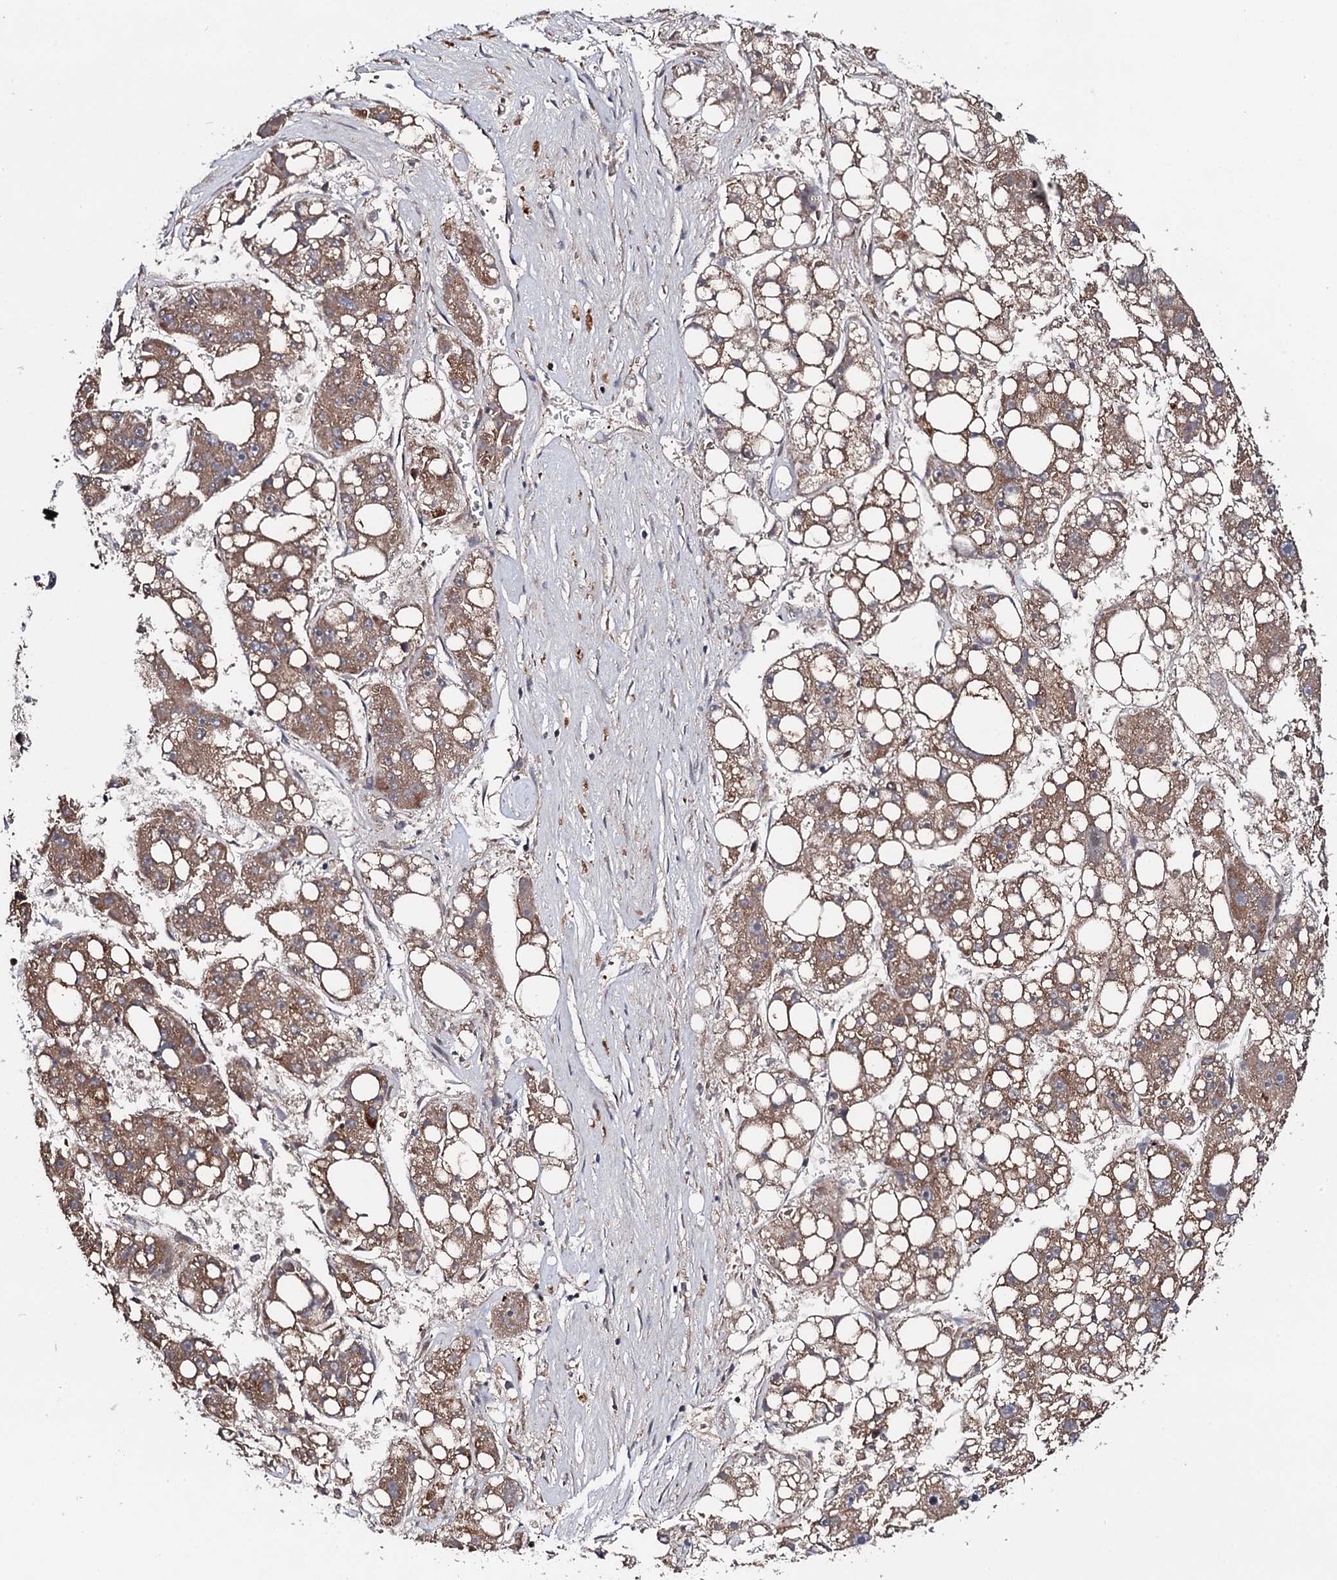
{"staining": {"intensity": "weak", "quantity": ">75%", "location": "cytoplasmic/membranous"}, "tissue": "liver cancer", "cell_type": "Tumor cells", "image_type": "cancer", "snomed": [{"axis": "morphology", "description": "Carcinoma, Hepatocellular, NOS"}, {"axis": "topography", "description": "Liver"}], "caption": "Human liver cancer stained with a brown dye displays weak cytoplasmic/membranous positive positivity in approximately >75% of tumor cells.", "gene": "FAM111A", "patient": {"sex": "female", "age": 61}}